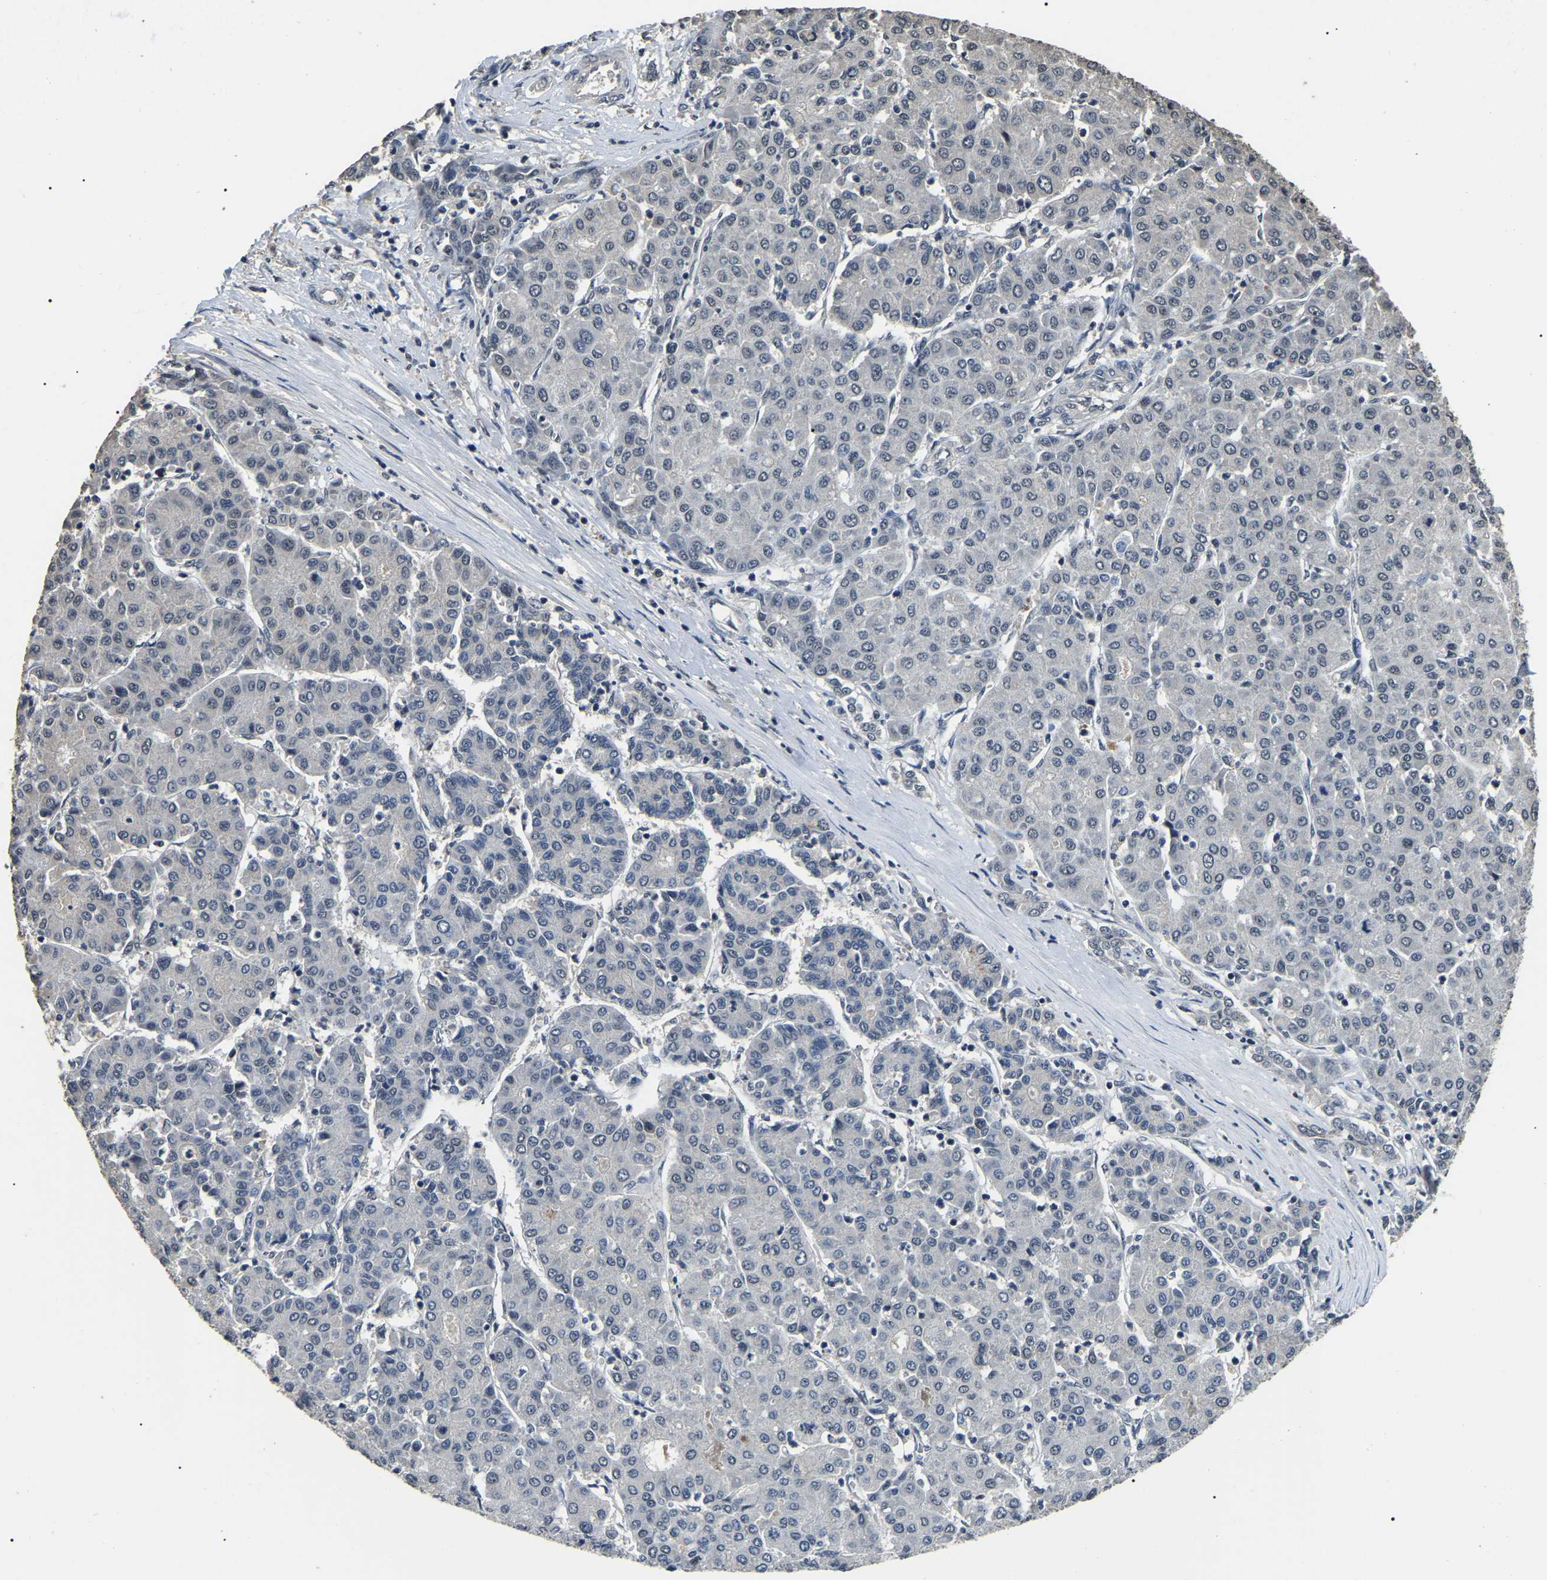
{"staining": {"intensity": "negative", "quantity": "none", "location": "none"}, "tissue": "liver cancer", "cell_type": "Tumor cells", "image_type": "cancer", "snomed": [{"axis": "morphology", "description": "Carcinoma, Hepatocellular, NOS"}, {"axis": "topography", "description": "Liver"}], "caption": "Immunohistochemical staining of human liver cancer exhibits no significant expression in tumor cells. (Brightfield microscopy of DAB (3,3'-diaminobenzidine) immunohistochemistry (IHC) at high magnification).", "gene": "PPM1E", "patient": {"sex": "male", "age": 65}}